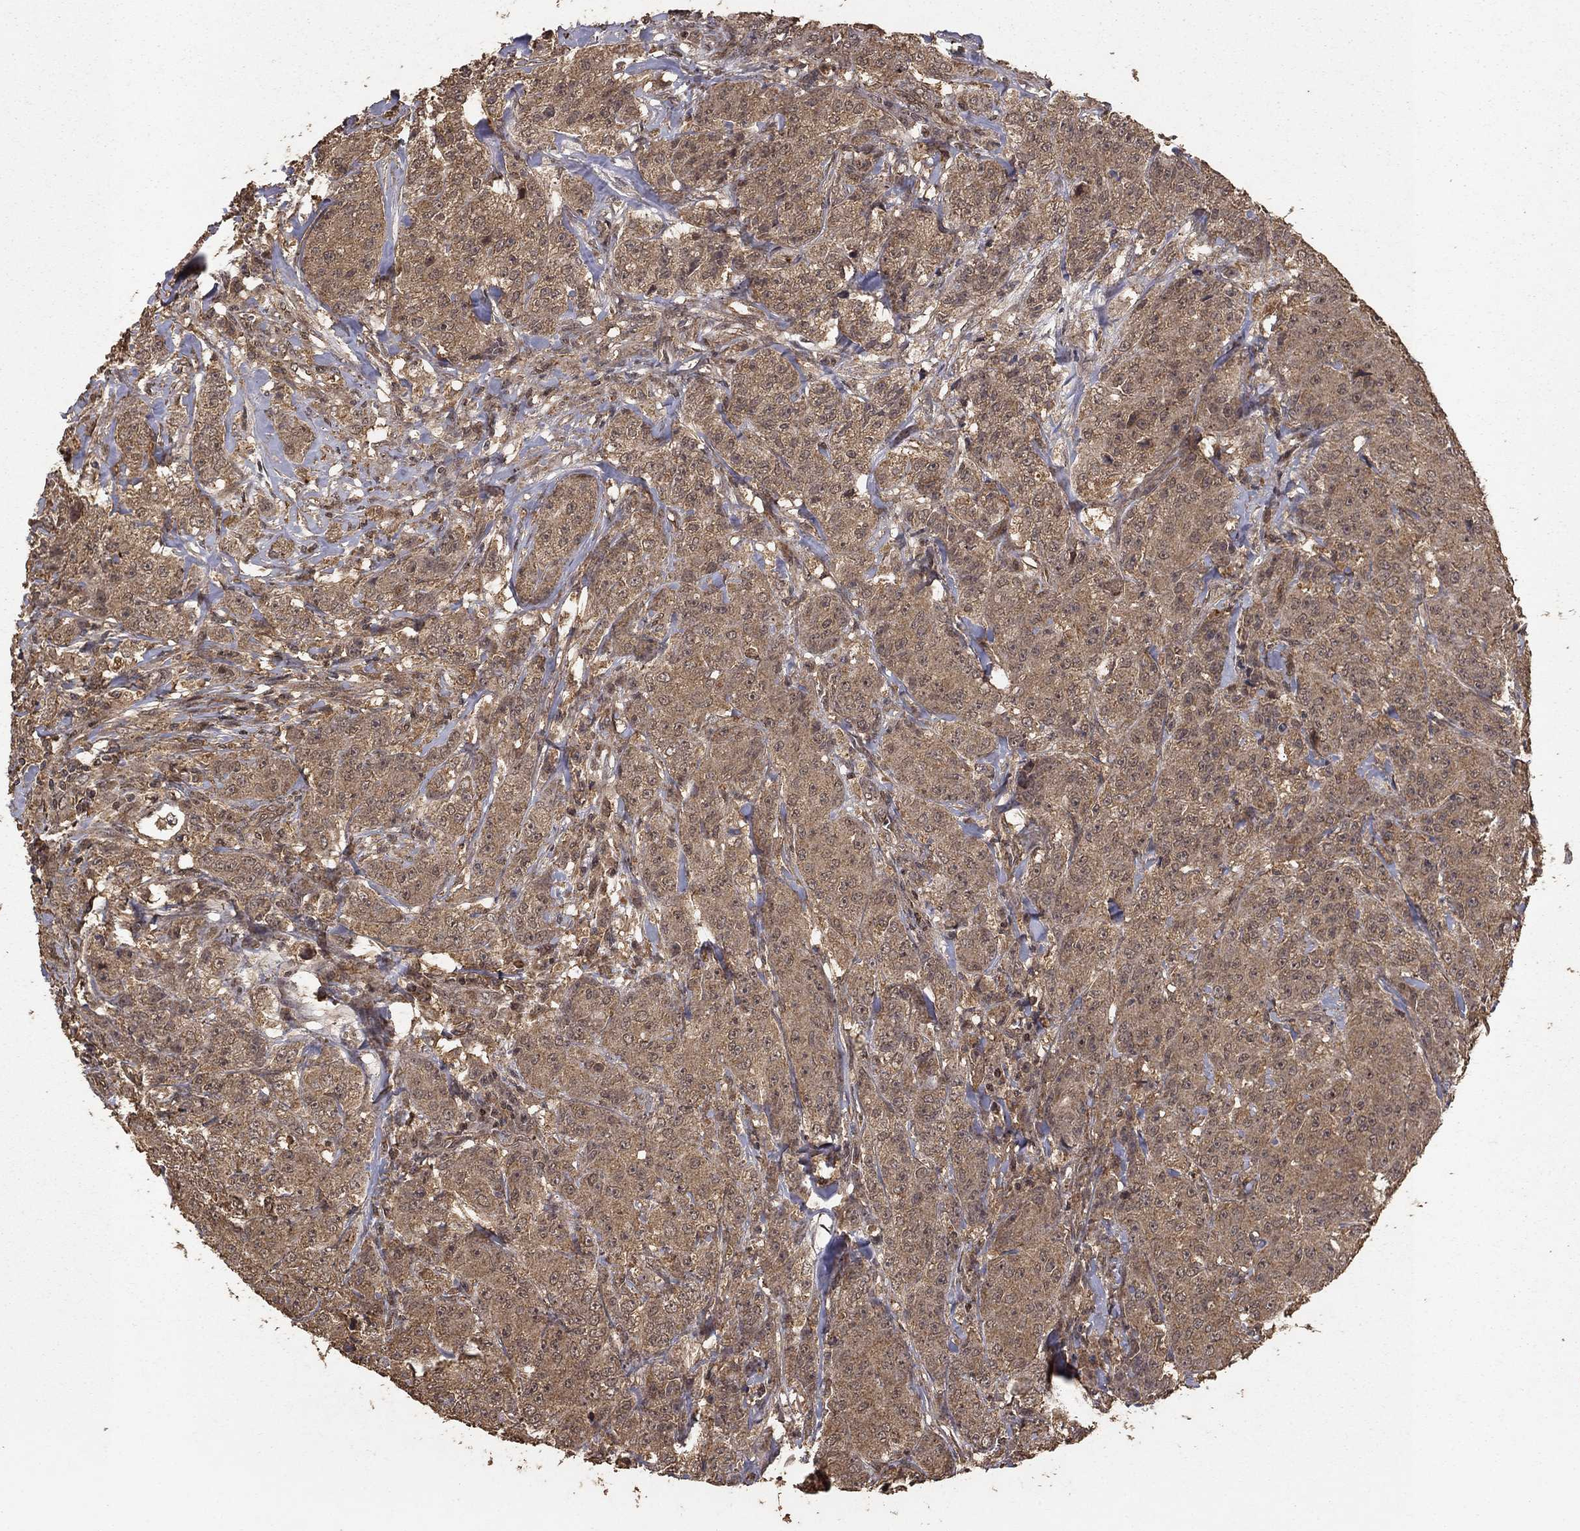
{"staining": {"intensity": "moderate", "quantity": ">75%", "location": "cytoplasmic/membranous"}, "tissue": "breast cancer", "cell_type": "Tumor cells", "image_type": "cancer", "snomed": [{"axis": "morphology", "description": "Duct carcinoma"}, {"axis": "topography", "description": "Breast"}], "caption": "High-magnification brightfield microscopy of breast intraductal carcinoma stained with DAB (brown) and counterstained with hematoxylin (blue). tumor cells exhibit moderate cytoplasmic/membranous expression is seen in approximately>75% of cells. Ihc stains the protein in brown and the nuclei are stained blue.", "gene": "PRDM1", "patient": {"sex": "female", "age": 43}}